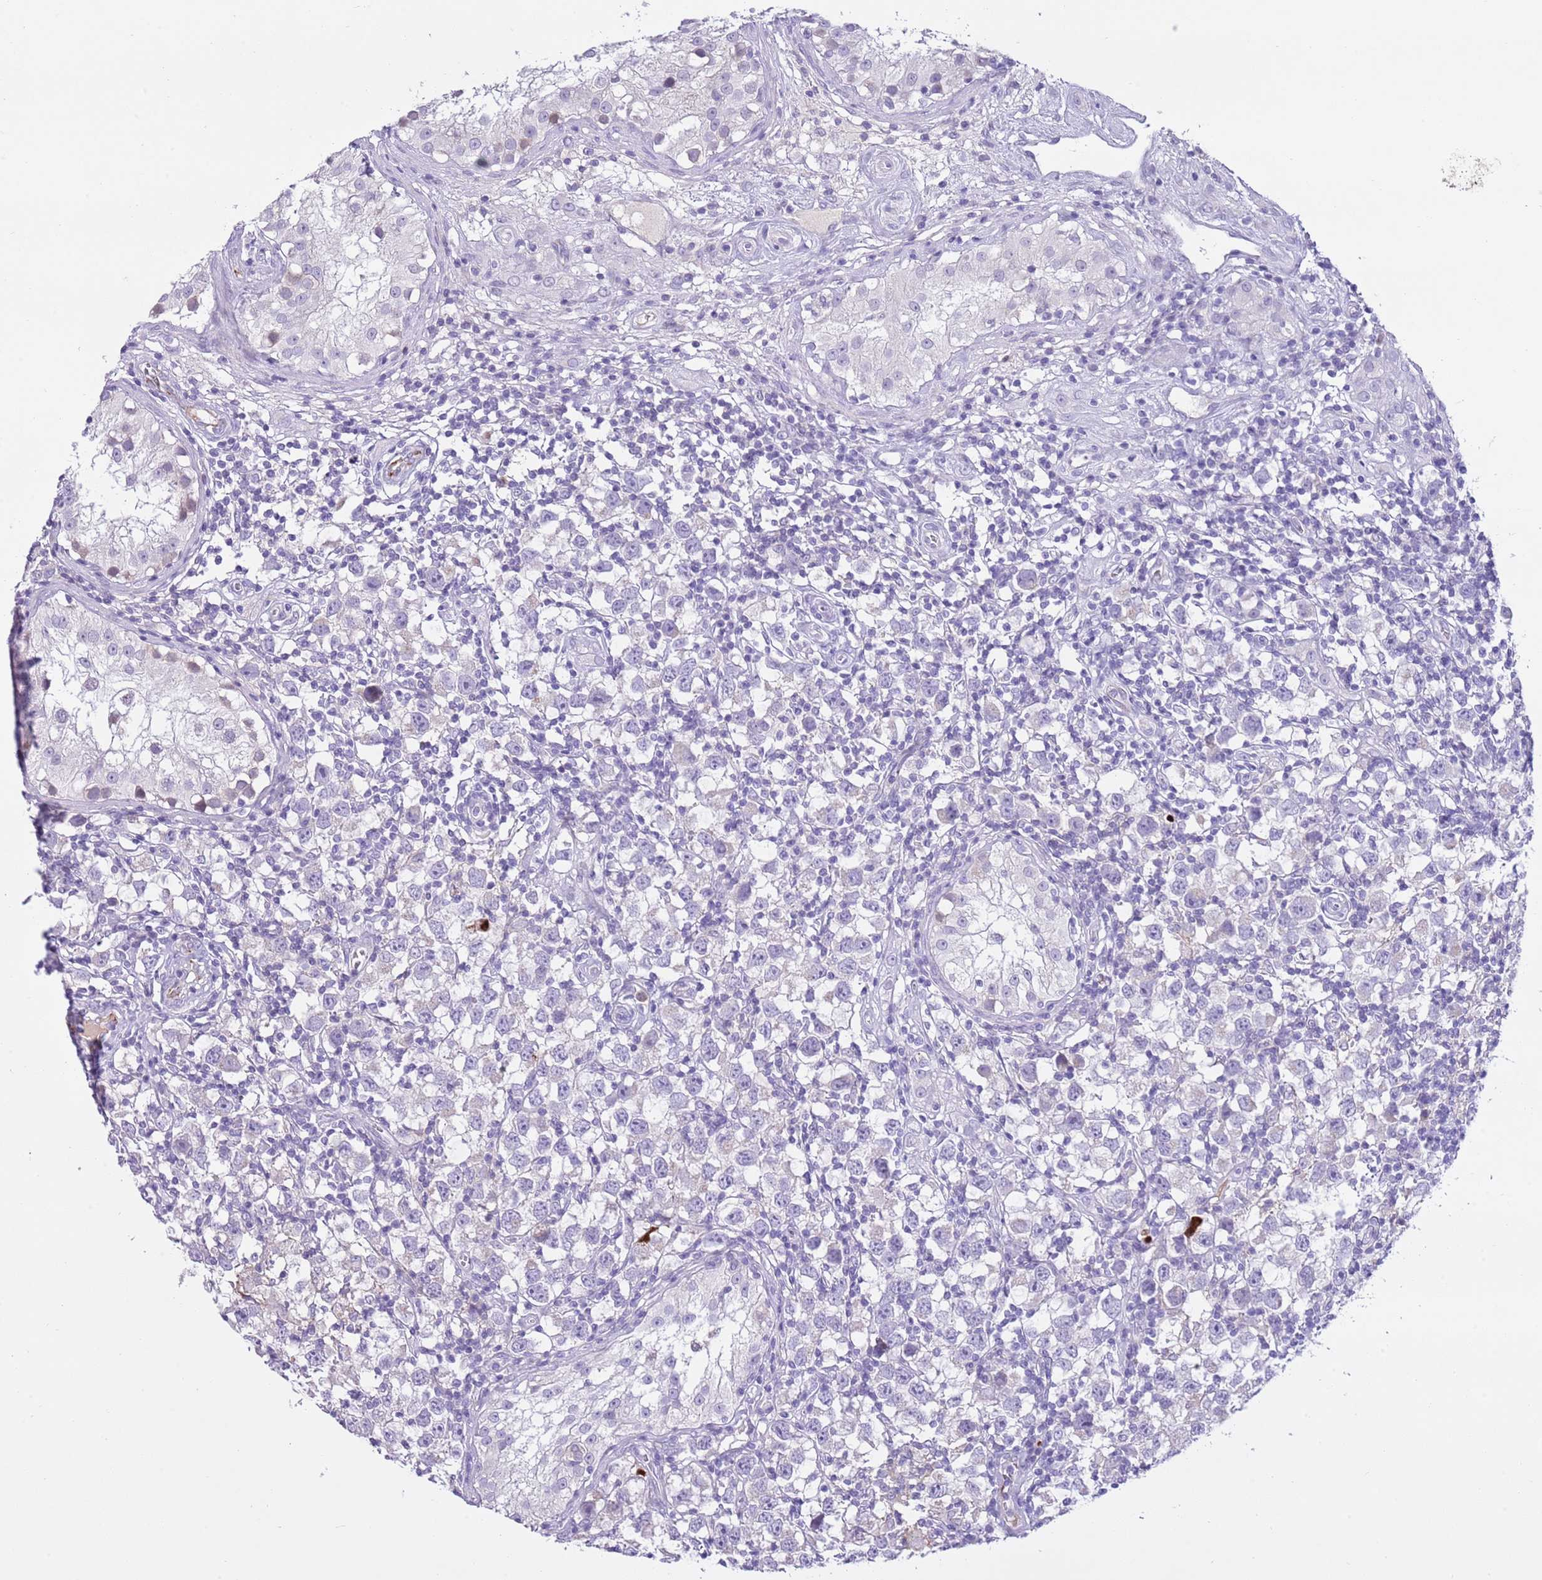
{"staining": {"intensity": "negative", "quantity": "none", "location": "none"}, "tissue": "testis cancer", "cell_type": "Tumor cells", "image_type": "cancer", "snomed": [{"axis": "morphology", "description": "Seminoma, NOS"}, {"axis": "morphology", "description": "Carcinoma, Embryonal, NOS"}, {"axis": "topography", "description": "Testis"}], "caption": "There is no significant expression in tumor cells of testis cancer. Brightfield microscopy of immunohistochemistry stained with DAB (3,3'-diaminobenzidine) (brown) and hematoxylin (blue), captured at high magnification.", "gene": "CLEC2A", "patient": {"sex": "male", "age": 29}}